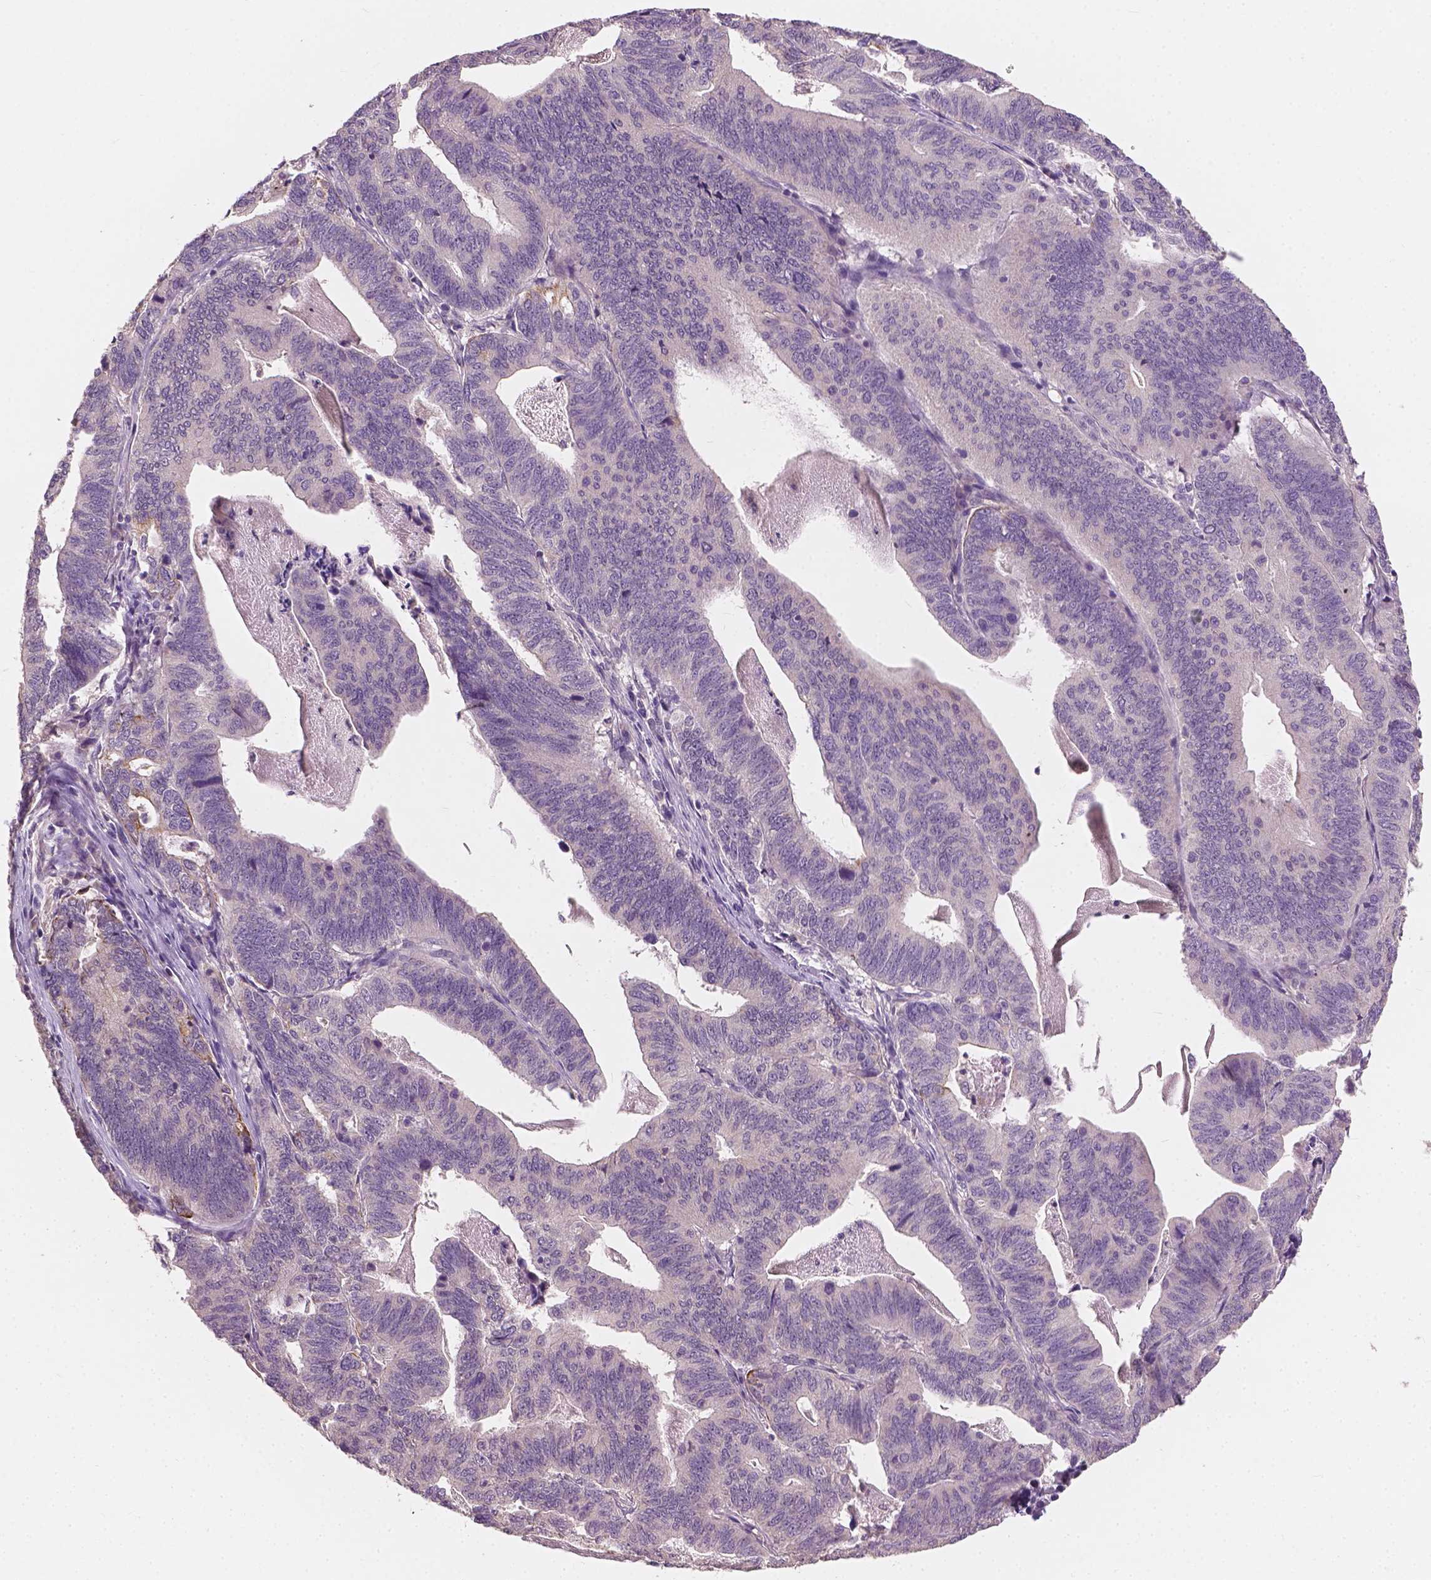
{"staining": {"intensity": "moderate", "quantity": "<25%", "location": "cytoplasmic/membranous"}, "tissue": "stomach cancer", "cell_type": "Tumor cells", "image_type": "cancer", "snomed": [{"axis": "morphology", "description": "Adenocarcinoma, NOS"}, {"axis": "topography", "description": "Stomach, upper"}], "caption": "Stomach cancer stained with DAB immunohistochemistry shows low levels of moderate cytoplasmic/membranous expression in about <25% of tumor cells.", "gene": "KRT17", "patient": {"sex": "female", "age": 67}}